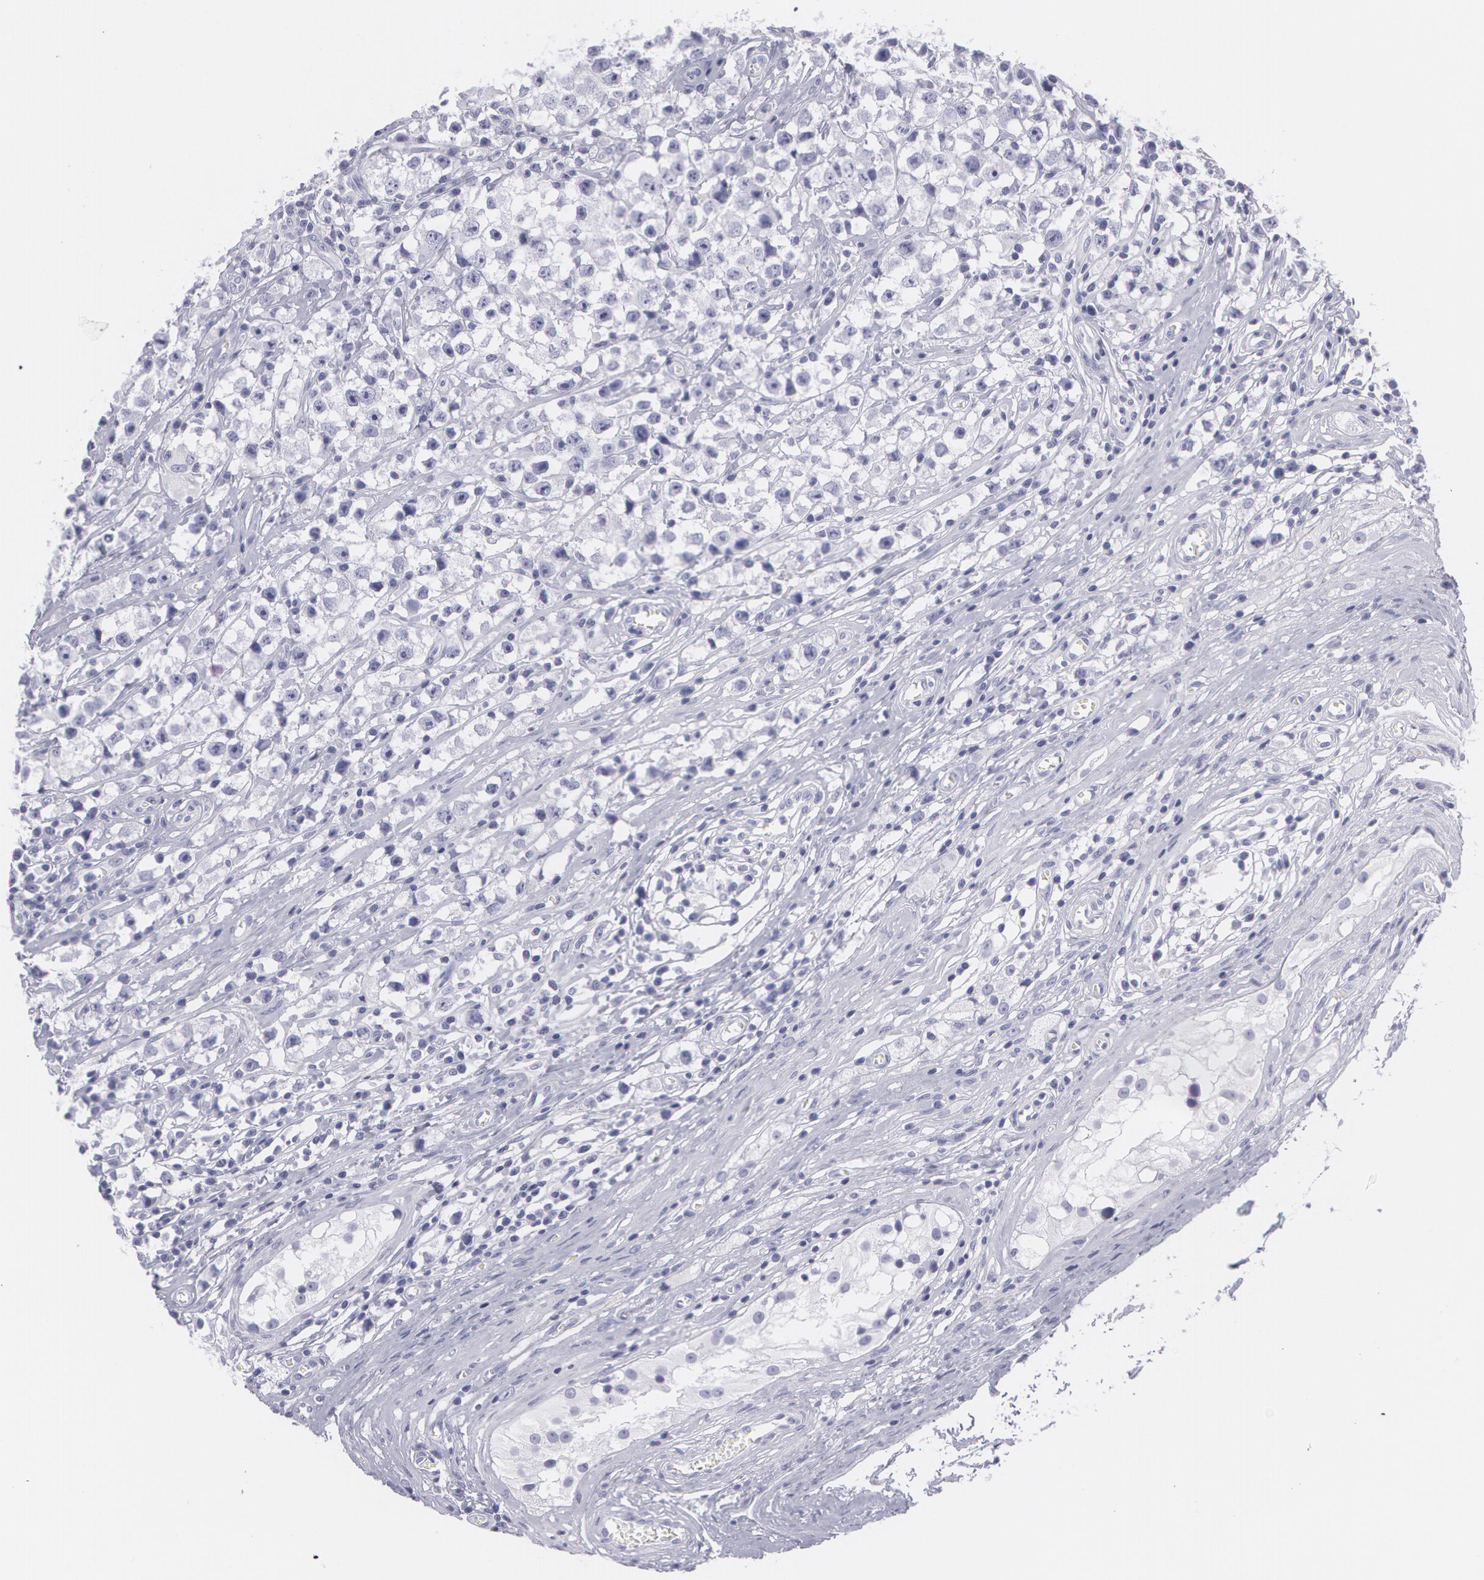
{"staining": {"intensity": "negative", "quantity": "none", "location": "none"}, "tissue": "testis cancer", "cell_type": "Tumor cells", "image_type": "cancer", "snomed": [{"axis": "morphology", "description": "Seminoma, NOS"}, {"axis": "topography", "description": "Testis"}], "caption": "High magnification brightfield microscopy of testis cancer (seminoma) stained with DAB (brown) and counterstained with hematoxylin (blue): tumor cells show no significant expression. (Immunohistochemistry (ihc), brightfield microscopy, high magnification).", "gene": "AMACR", "patient": {"sex": "male", "age": 35}}